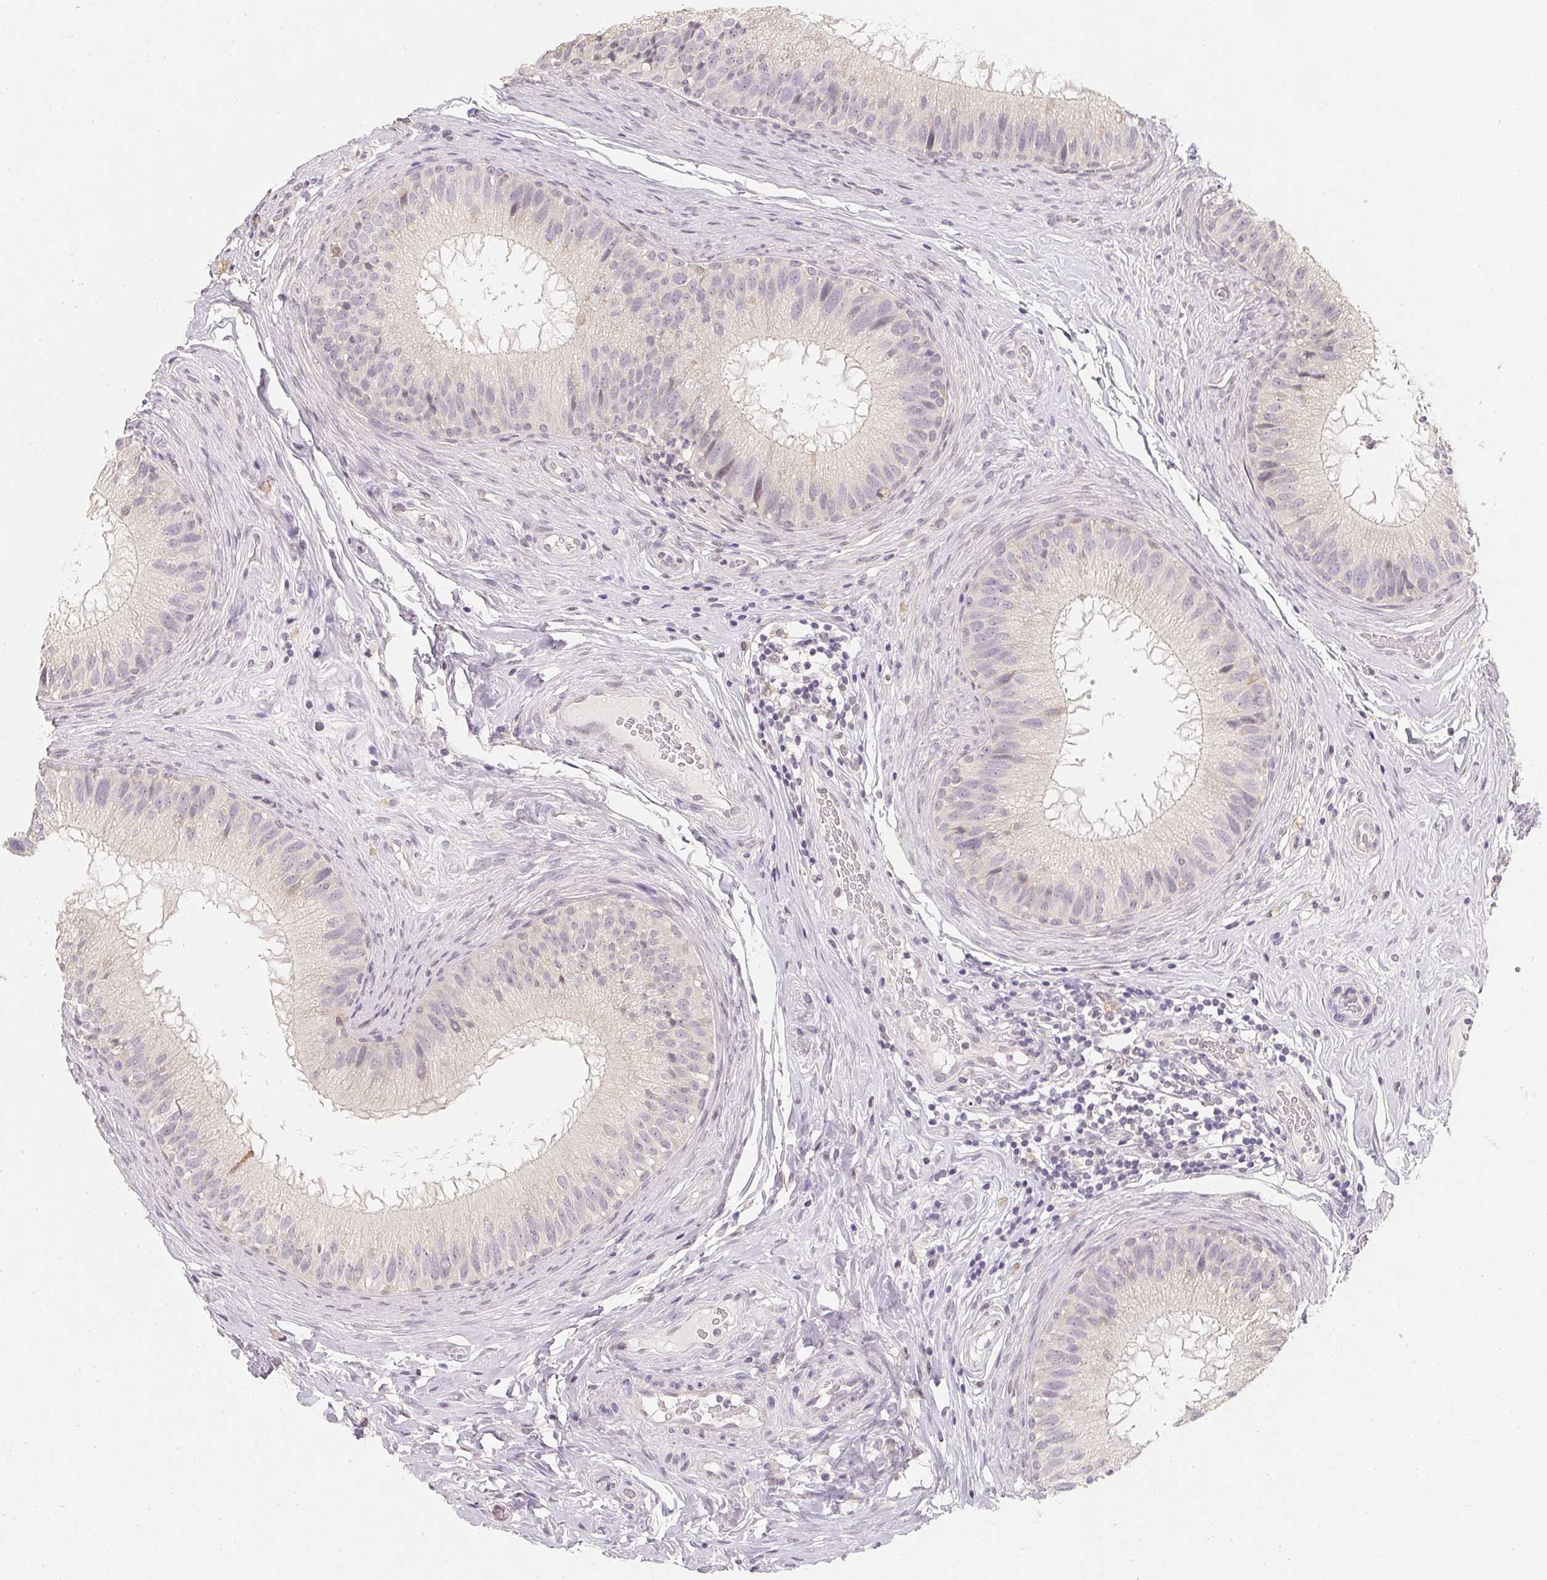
{"staining": {"intensity": "negative", "quantity": "none", "location": "none"}, "tissue": "epididymis", "cell_type": "Glandular cells", "image_type": "normal", "snomed": [{"axis": "morphology", "description": "Normal tissue, NOS"}, {"axis": "topography", "description": "Epididymis"}], "caption": "There is no significant staining in glandular cells of epididymis. (DAB IHC with hematoxylin counter stain).", "gene": "SOAT1", "patient": {"sex": "male", "age": 34}}